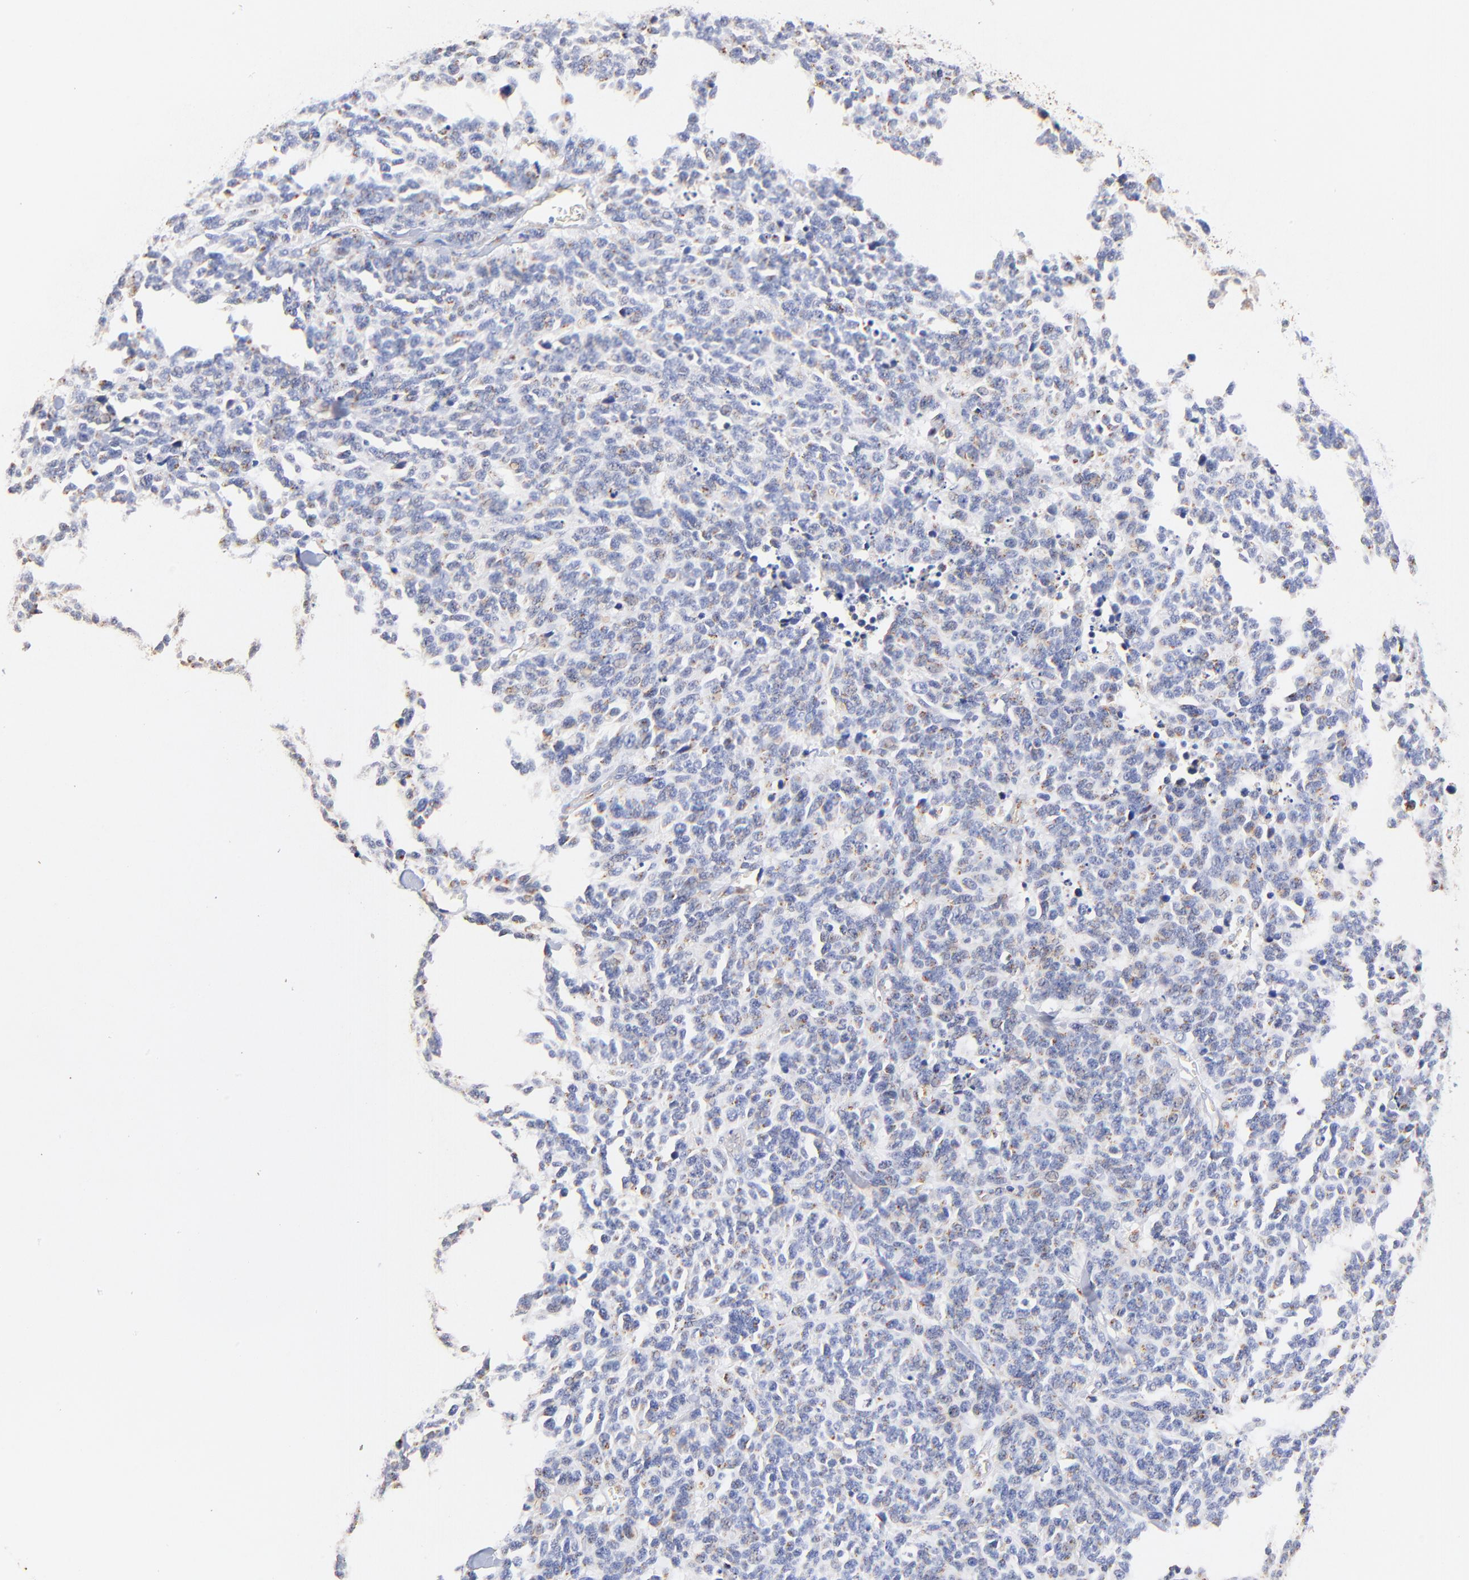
{"staining": {"intensity": "negative", "quantity": "none", "location": "none"}, "tissue": "lung cancer", "cell_type": "Tumor cells", "image_type": "cancer", "snomed": [{"axis": "morphology", "description": "Neoplasm, malignant, NOS"}, {"axis": "topography", "description": "Lung"}], "caption": "Immunohistochemical staining of human lung cancer (neoplasm (malignant)) demonstrates no significant staining in tumor cells.", "gene": "FMNL3", "patient": {"sex": "female", "age": 58}}